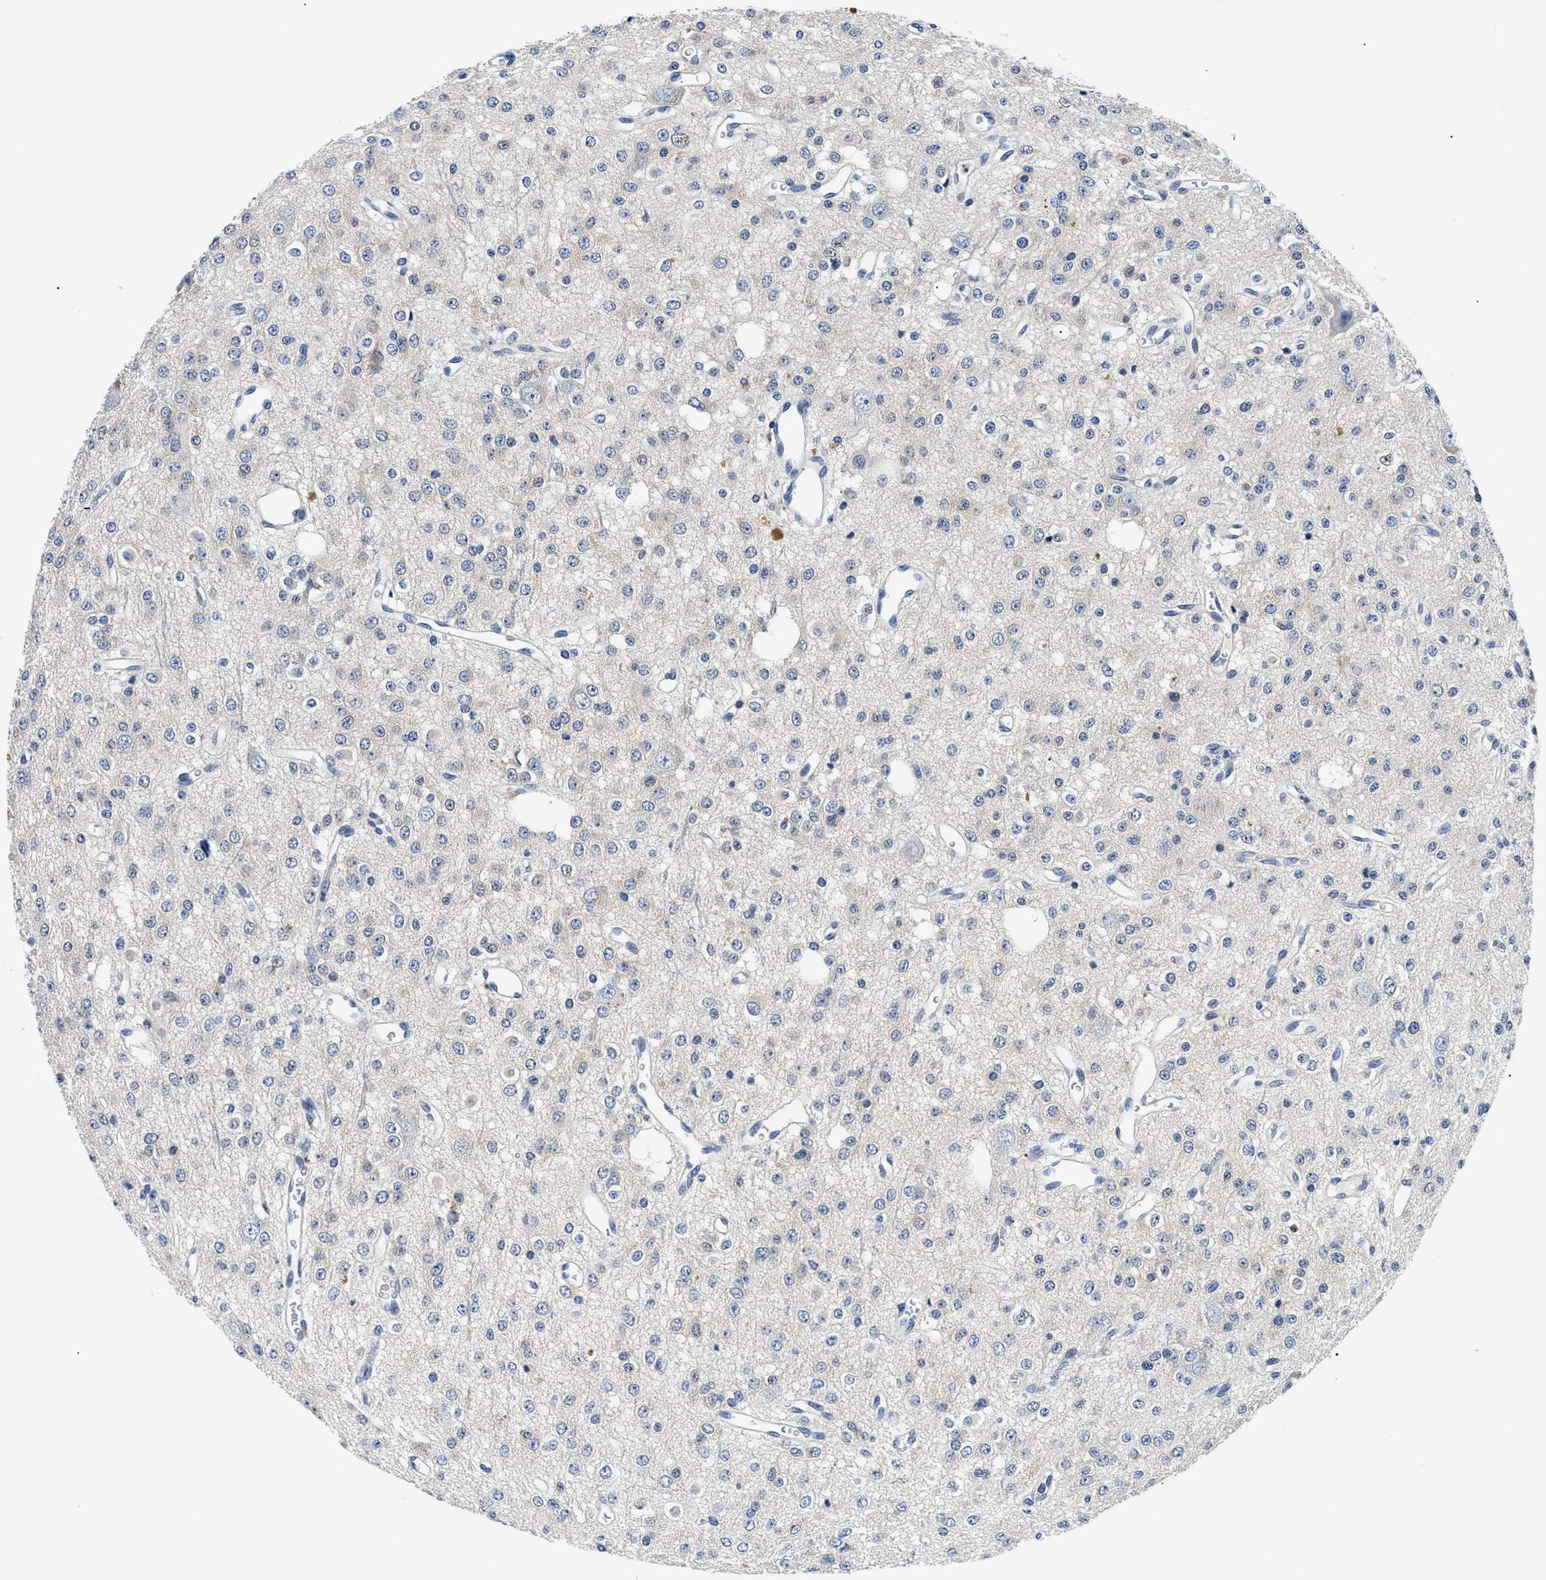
{"staining": {"intensity": "negative", "quantity": "none", "location": "none"}, "tissue": "glioma", "cell_type": "Tumor cells", "image_type": "cancer", "snomed": [{"axis": "morphology", "description": "Glioma, malignant, Low grade"}, {"axis": "topography", "description": "Brain"}], "caption": "An image of human malignant glioma (low-grade) is negative for staining in tumor cells.", "gene": "MEA1", "patient": {"sex": "male", "age": 38}}